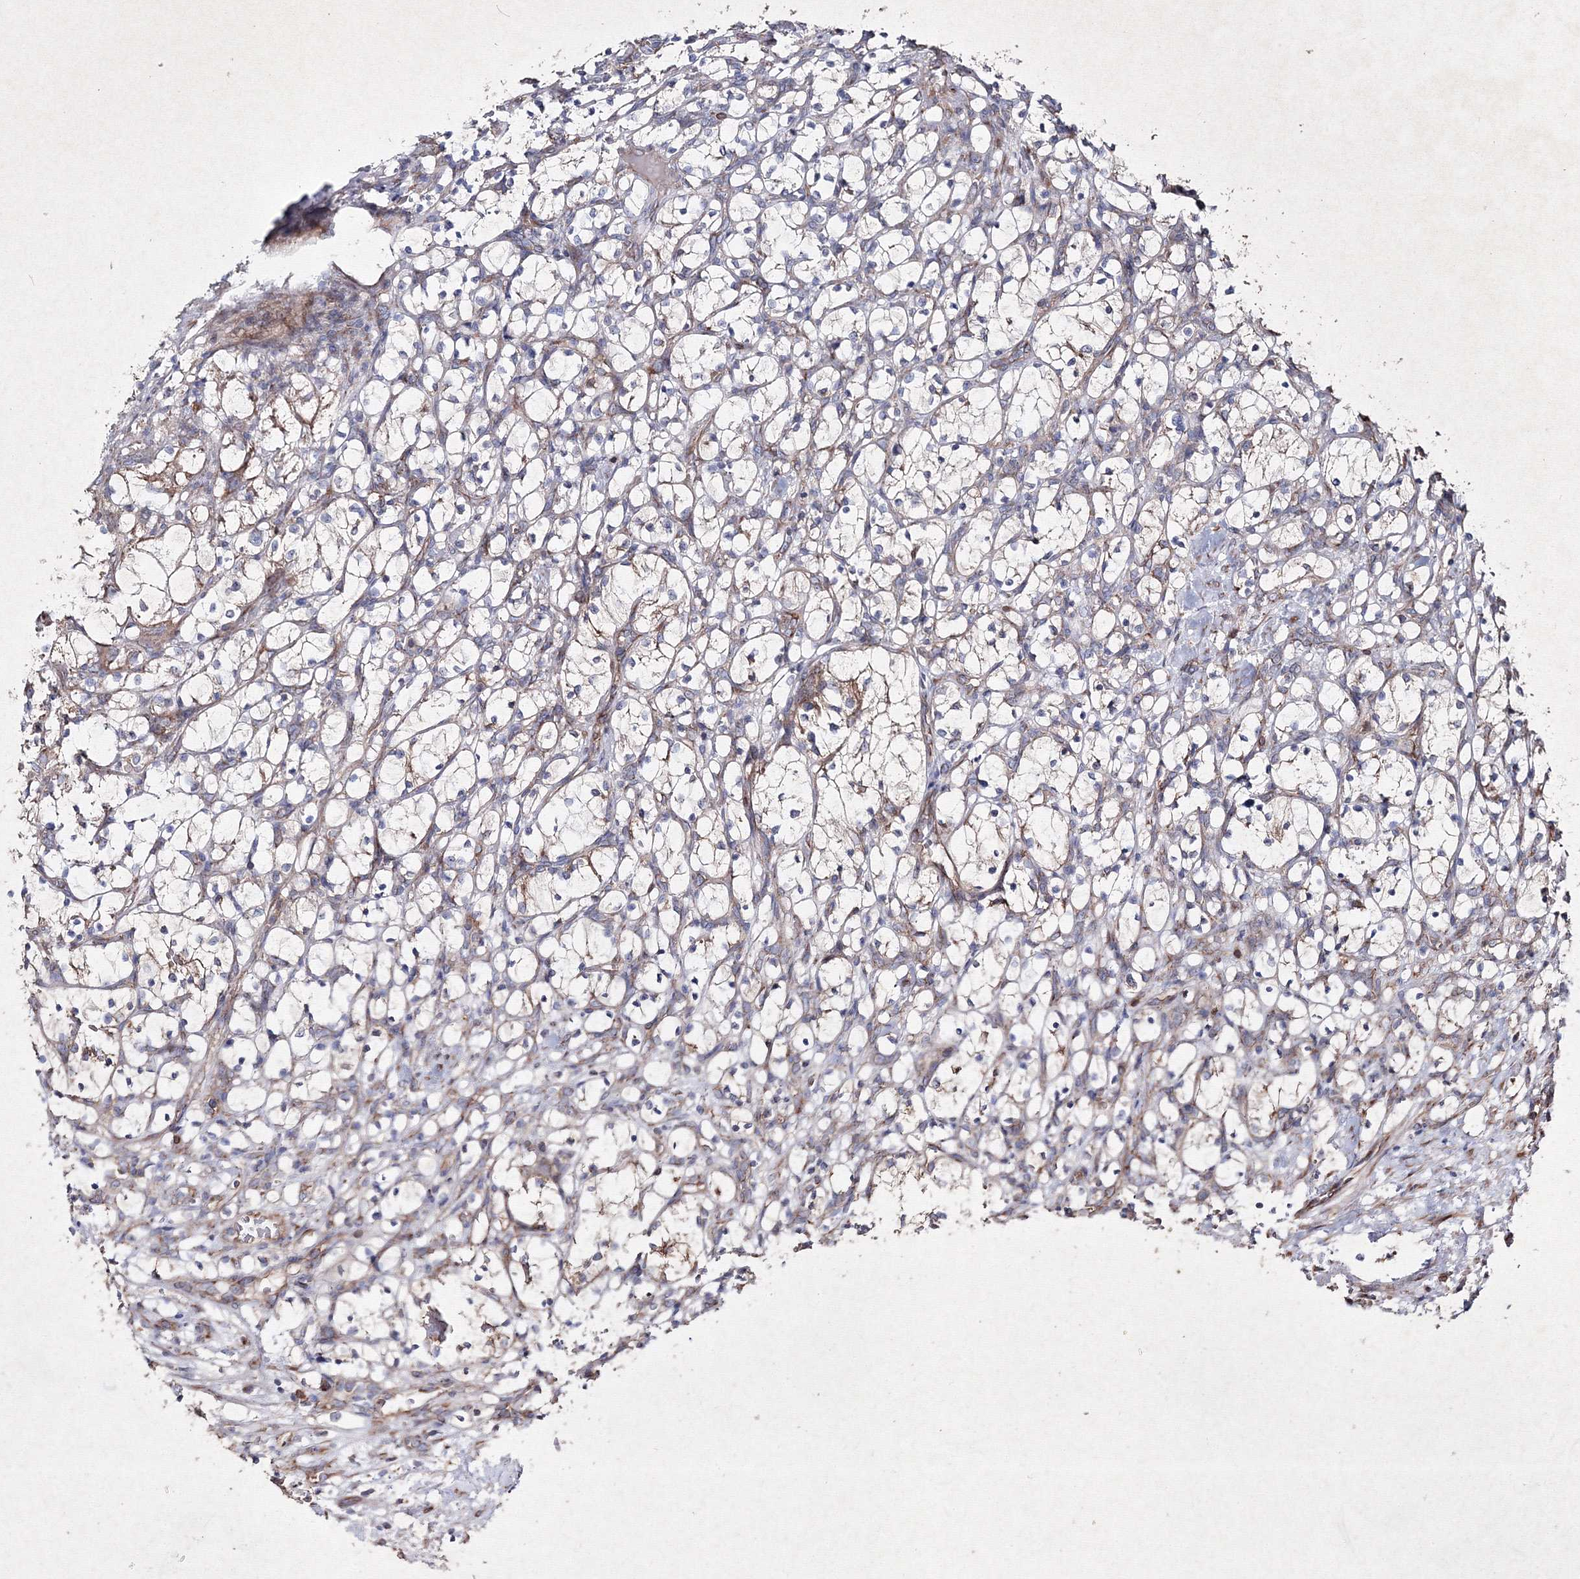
{"staining": {"intensity": "weak", "quantity": "<25%", "location": "cytoplasmic/membranous"}, "tissue": "renal cancer", "cell_type": "Tumor cells", "image_type": "cancer", "snomed": [{"axis": "morphology", "description": "Adenocarcinoma, NOS"}, {"axis": "topography", "description": "Kidney"}], "caption": "An image of renal adenocarcinoma stained for a protein reveals no brown staining in tumor cells. (DAB IHC visualized using brightfield microscopy, high magnification).", "gene": "GFM1", "patient": {"sex": "female", "age": 69}}